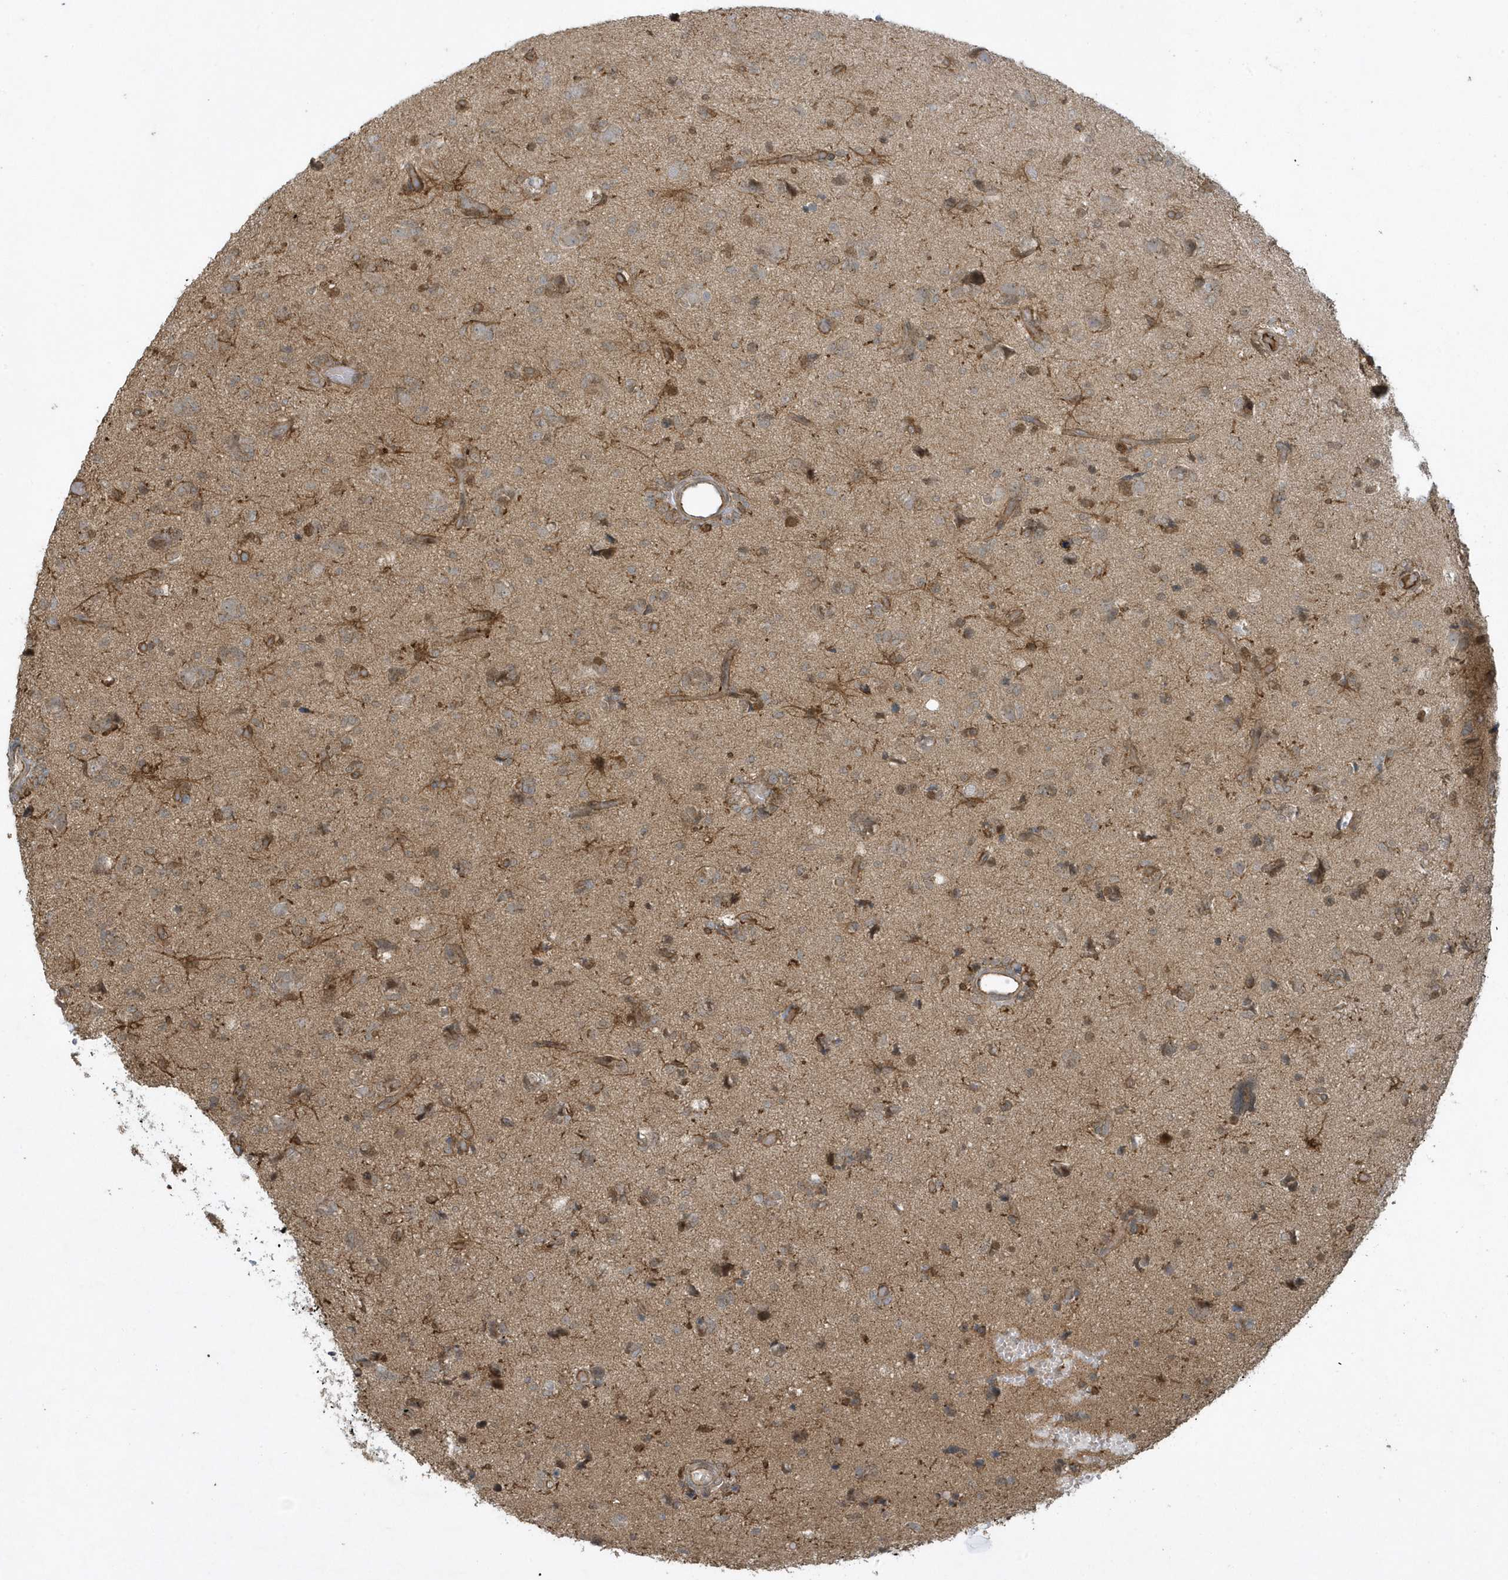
{"staining": {"intensity": "weak", "quantity": "25%-75%", "location": "cytoplasmic/membranous"}, "tissue": "glioma", "cell_type": "Tumor cells", "image_type": "cancer", "snomed": [{"axis": "morphology", "description": "Glioma, malignant, High grade"}, {"axis": "topography", "description": "Brain"}], "caption": "Immunohistochemistry (DAB) staining of human malignant glioma (high-grade) exhibits weak cytoplasmic/membranous protein staining in approximately 25%-75% of tumor cells.", "gene": "STAMBP", "patient": {"sex": "female", "age": 59}}